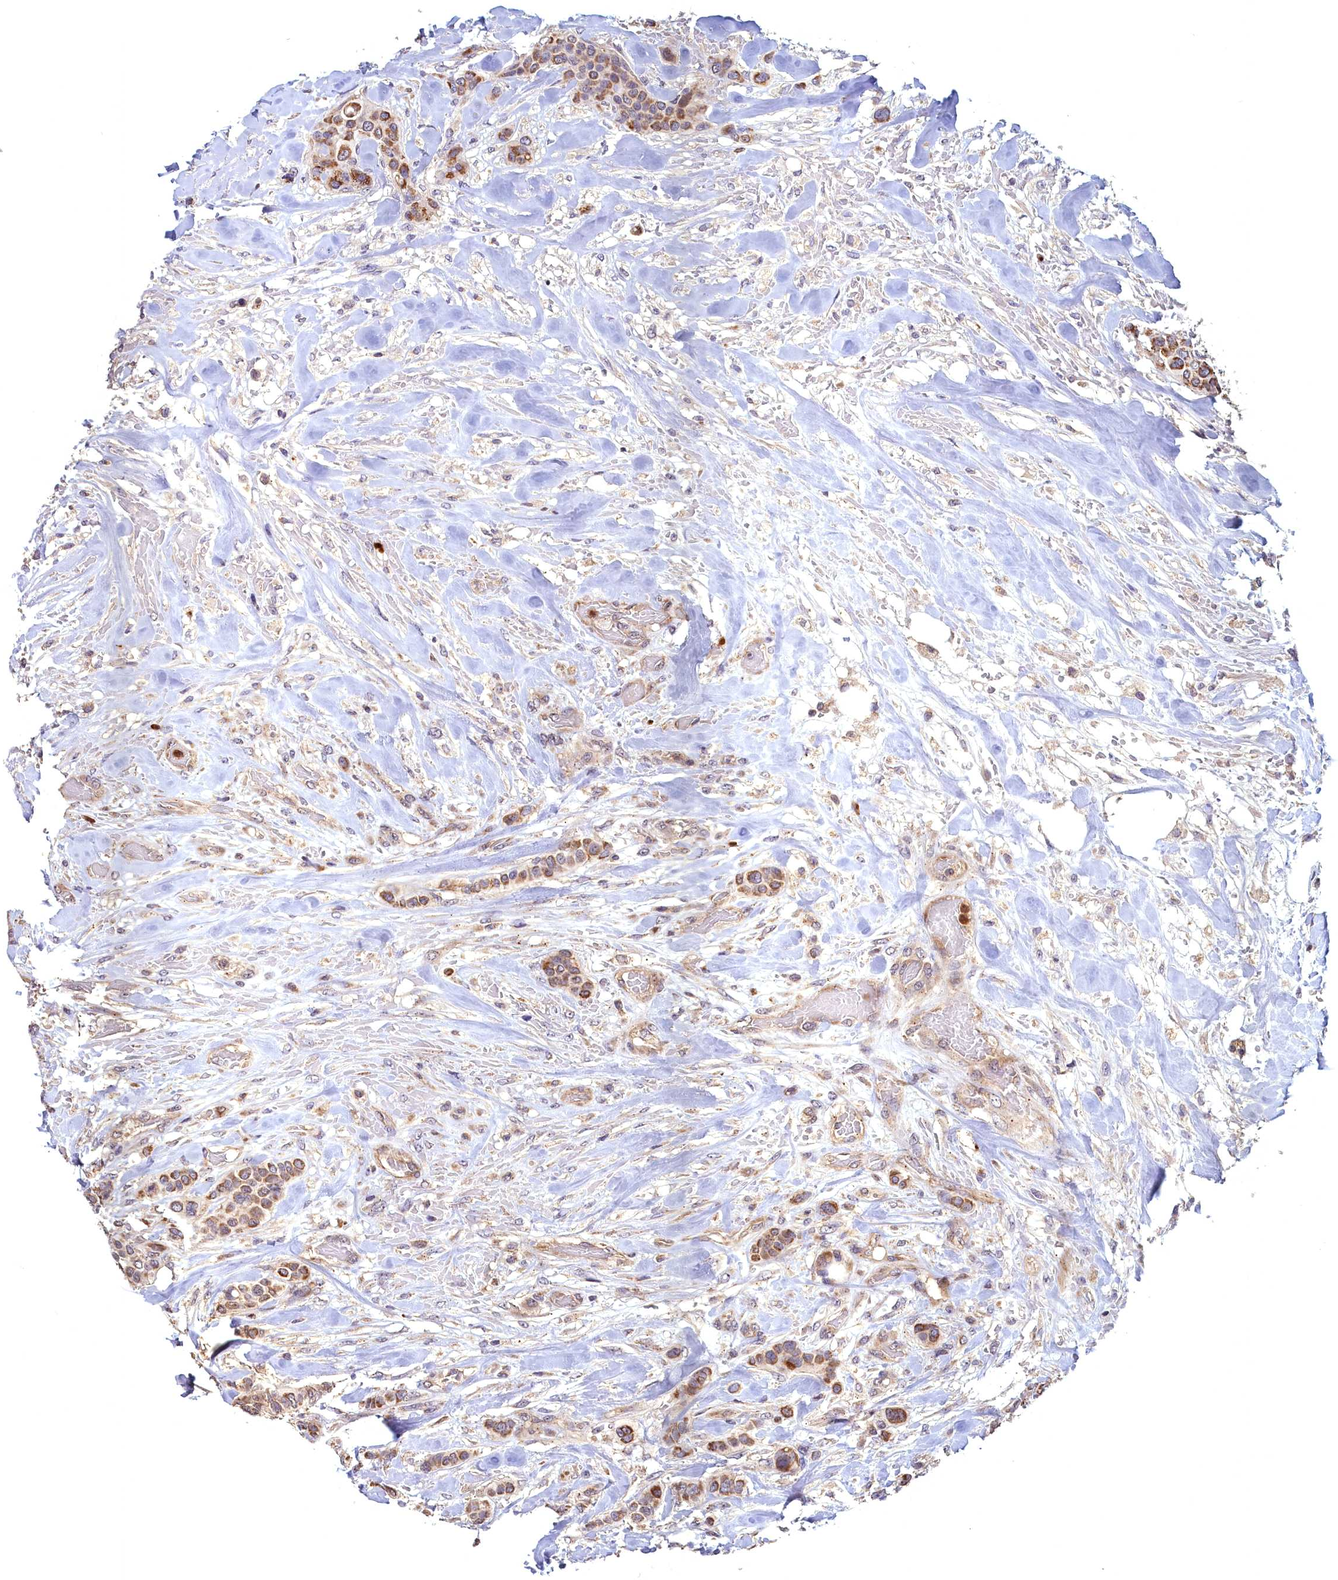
{"staining": {"intensity": "moderate", "quantity": "25%-75%", "location": "cytoplasmic/membranous"}, "tissue": "breast cancer", "cell_type": "Tumor cells", "image_type": "cancer", "snomed": [{"axis": "morphology", "description": "Lobular carcinoma"}, {"axis": "topography", "description": "Breast"}], "caption": "Protein staining of breast lobular carcinoma tissue shows moderate cytoplasmic/membranous expression in approximately 25%-75% of tumor cells. The protein is shown in brown color, while the nuclei are stained blue.", "gene": "EPB41L4B", "patient": {"sex": "female", "age": 51}}